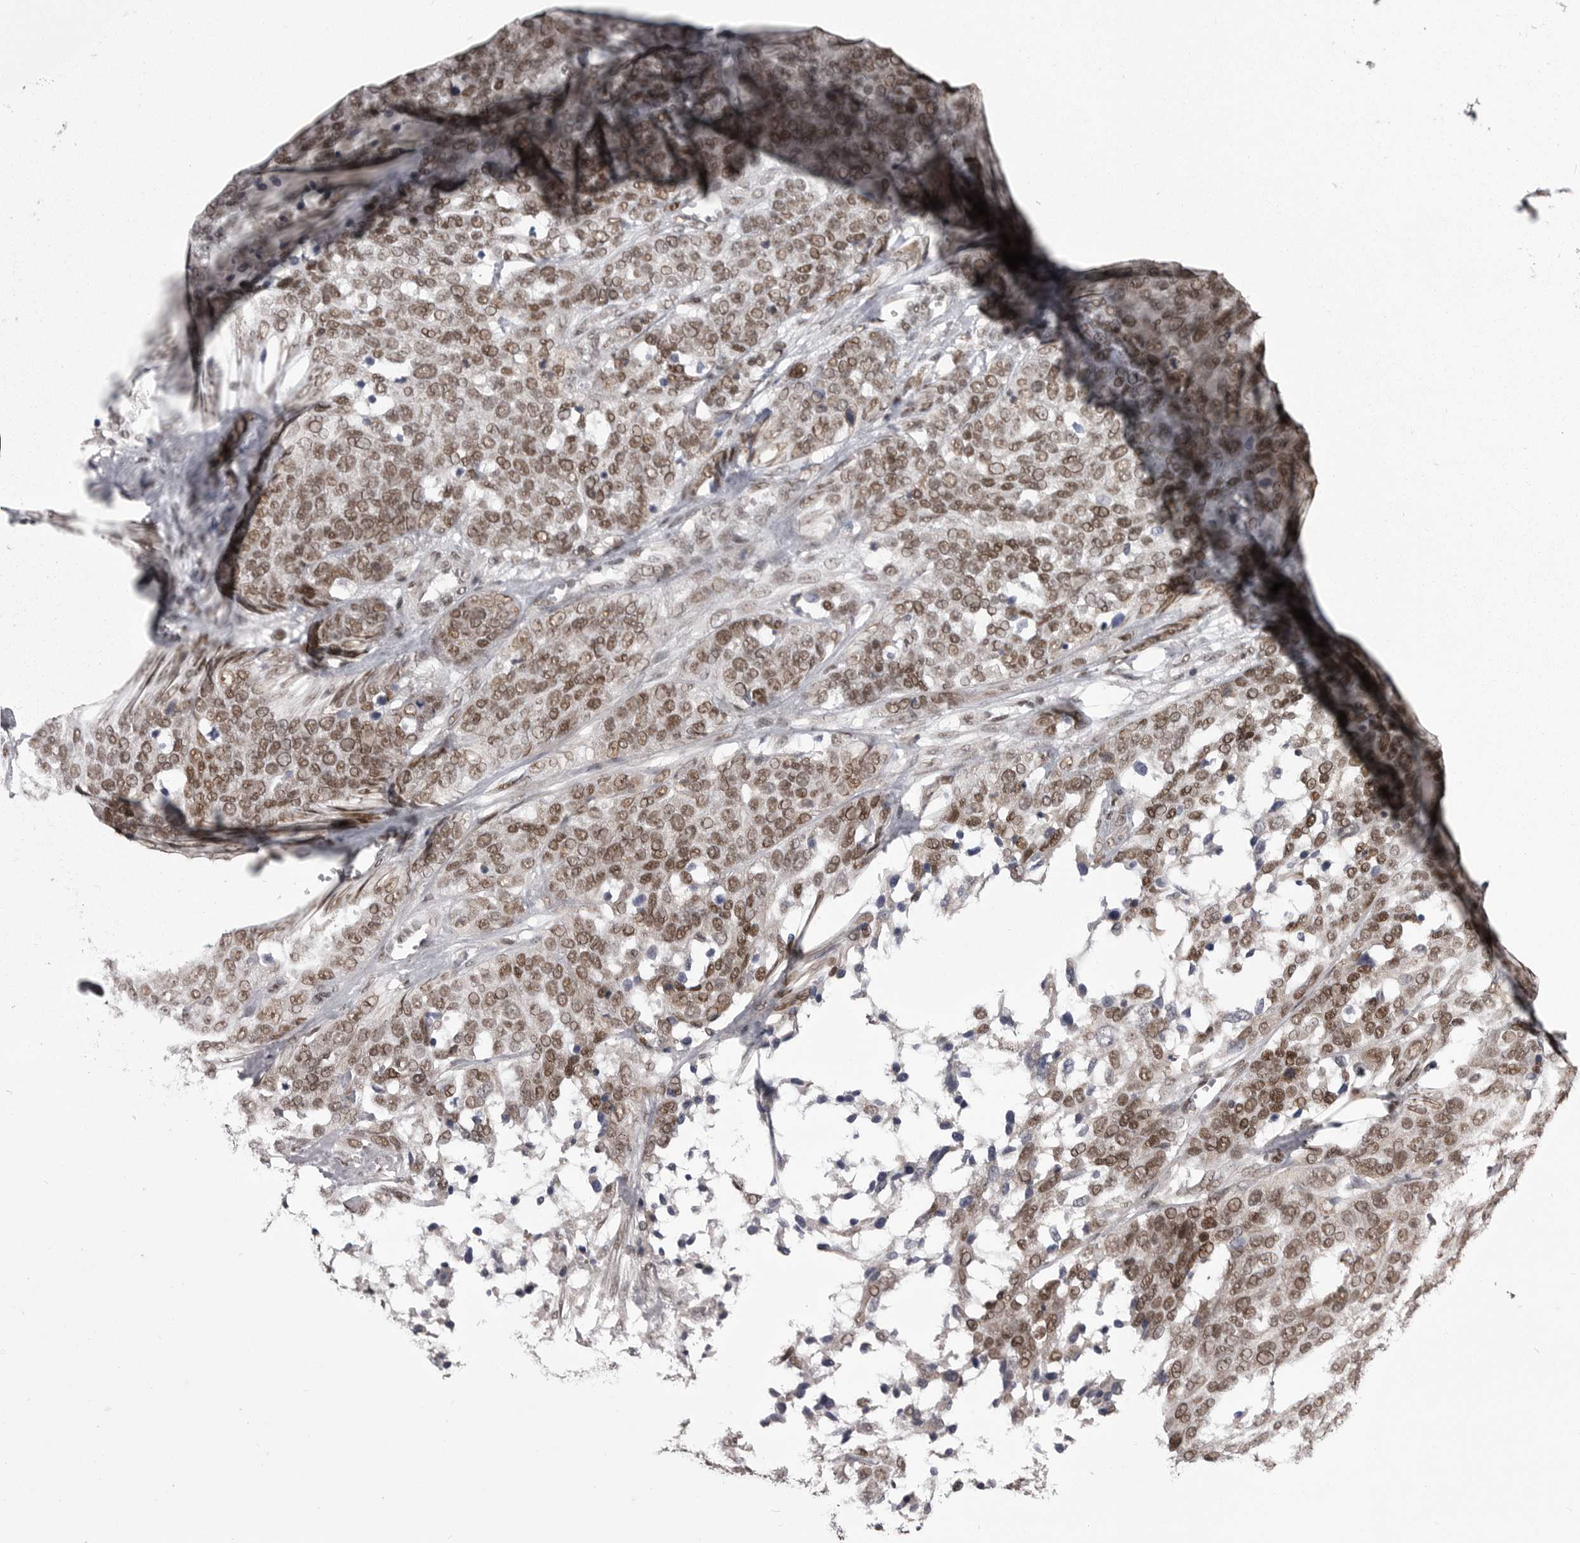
{"staining": {"intensity": "moderate", "quantity": ">75%", "location": "nuclear"}, "tissue": "ovarian cancer", "cell_type": "Tumor cells", "image_type": "cancer", "snomed": [{"axis": "morphology", "description": "Cystadenocarcinoma, serous, NOS"}, {"axis": "topography", "description": "Ovary"}], "caption": "Ovarian serous cystadenocarcinoma stained with IHC demonstrates moderate nuclear expression in approximately >75% of tumor cells.", "gene": "MEPCE", "patient": {"sex": "female", "age": 44}}